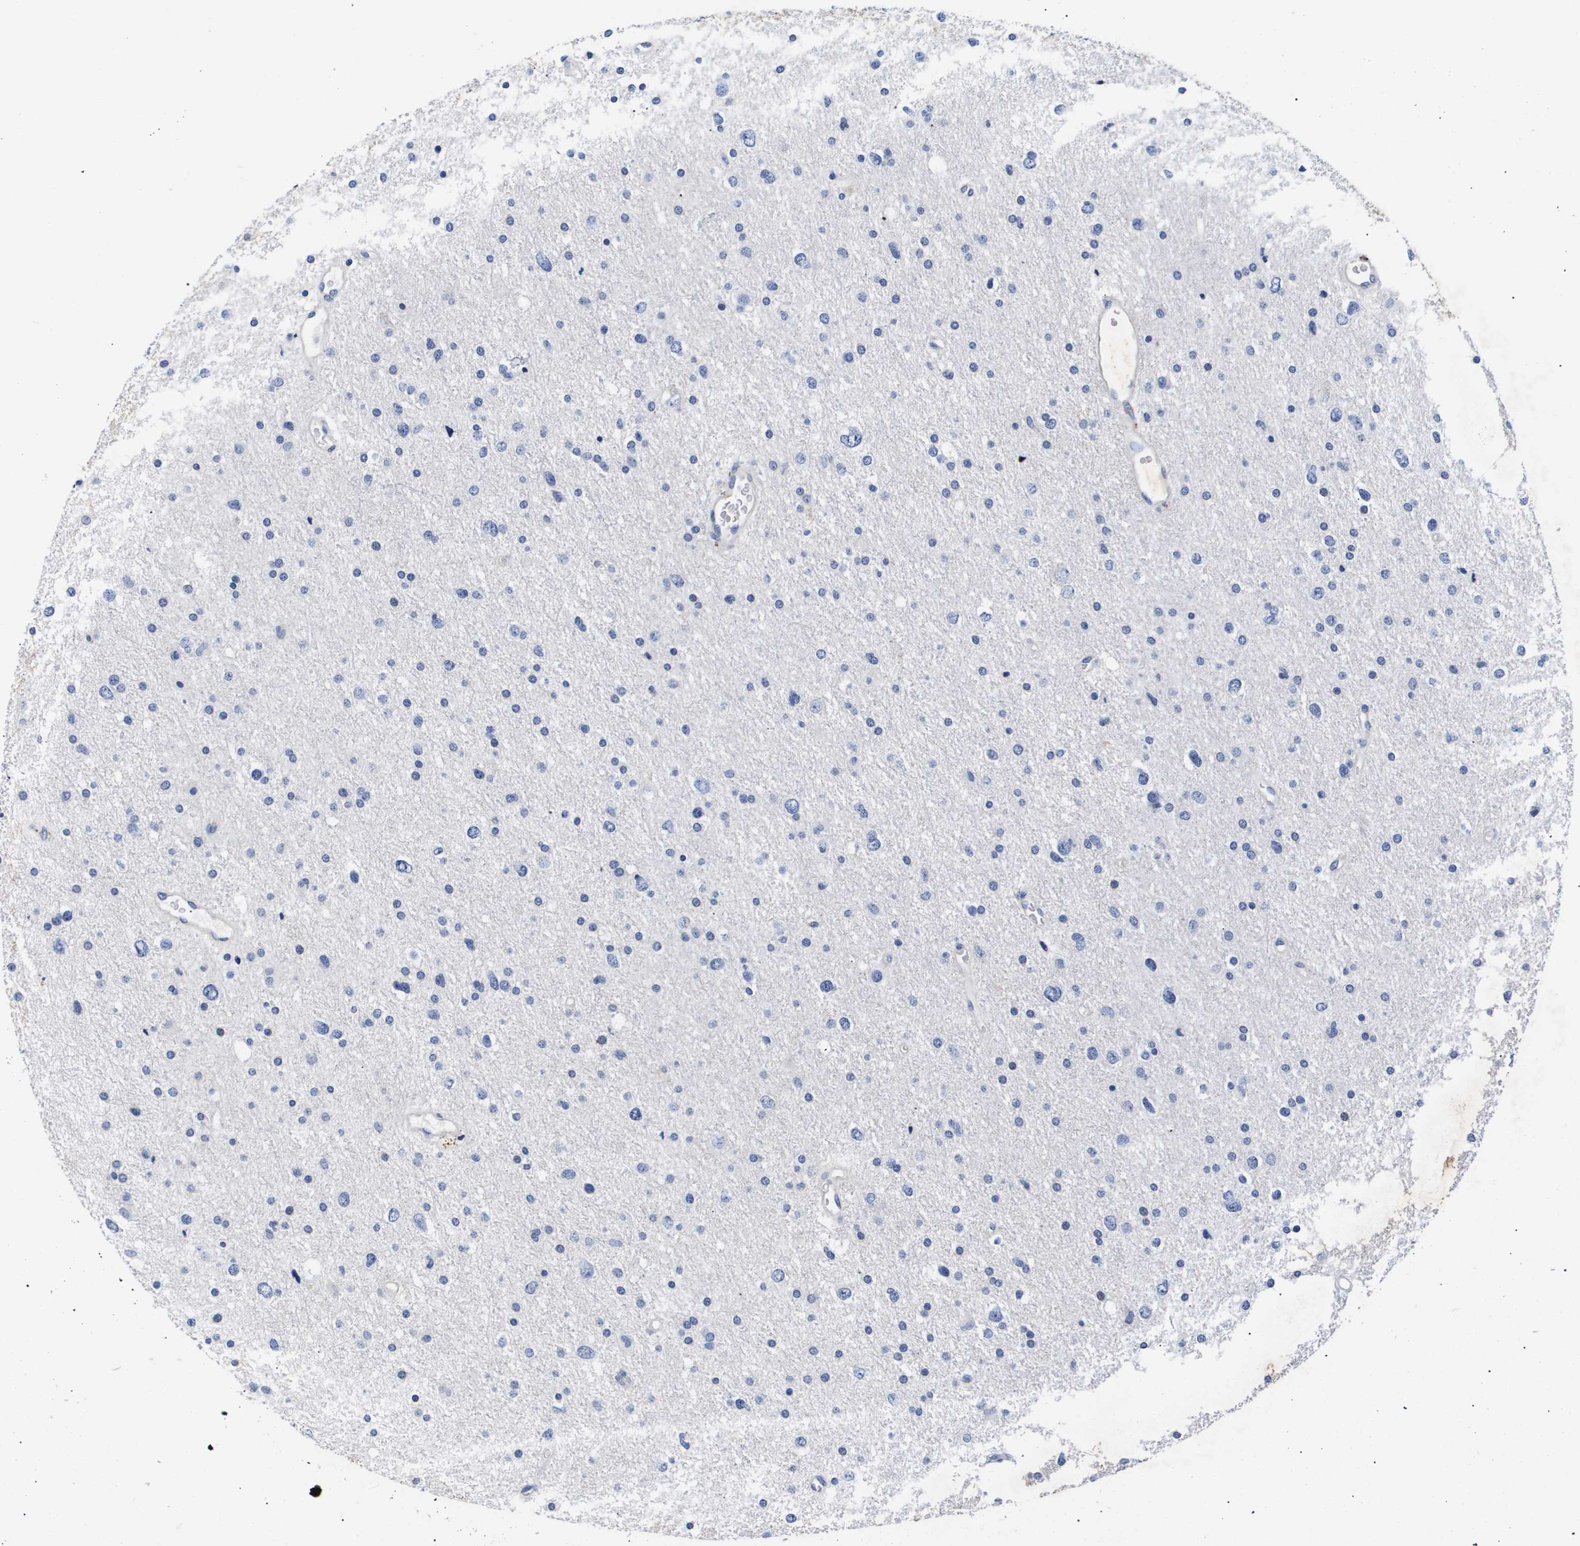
{"staining": {"intensity": "negative", "quantity": "none", "location": "none"}, "tissue": "glioma", "cell_type": "Tumor cells", "image_type": "cancer", "snomed": [{"axis": "morphology", "description": "Glioma, malignant, Low grade"}, {"axis": "topography", "description": "Brain"}], "caption": "High magnification brightfield microscopy of malignant glioma (low-grade) stained with DAB (3,3'-diaminobenzidine) (brown) and counterstained with hematoxylin (blue): tumor cells show no significant staining. The staining was performed using DAB (3,3'-diaminobenzidine) to visualize the protein expression in brown, while the nuclei were stained in blue with hematoxylin (Magnification: 20x).", "gene": "ATP6V0A4", "patient": {"sex": "female", "age": 37}}